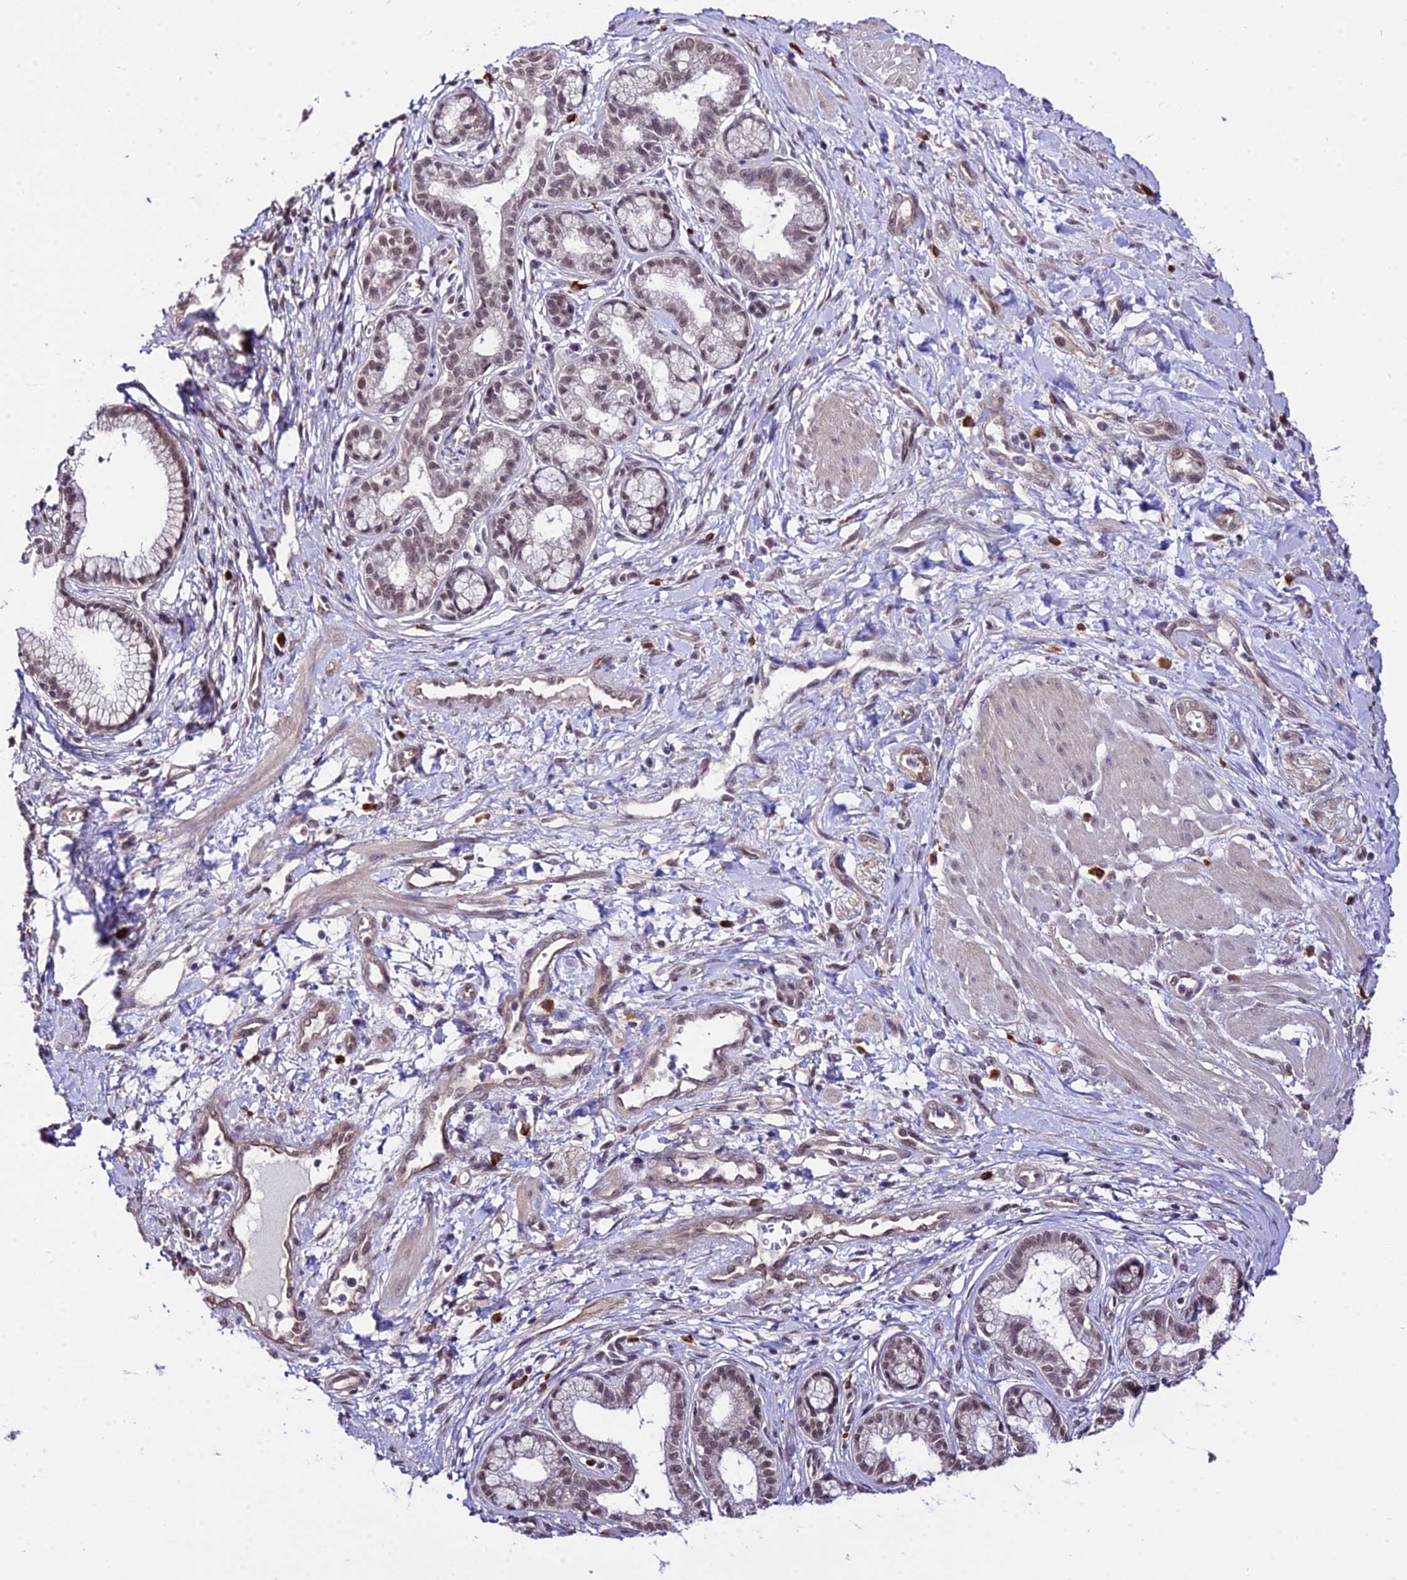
{"staining": {"intensity": "moderate", "quantity": "25%-75%", "location": "nuclear"}, "tissue": "pancreatic cancer", "cell_type": "Tumor cells", "image_type": "cancer", "snomed": [{"axis": "morphology", "description": "Adenocarcinoma, NOS"}, {"axis": "topography", "description": "Pancreas"}], "caption": "IHC (DAB) staining of pancreatic cancer (adenocarcinoma) shows moderate nuclear protein staining in approximately 25%-75% of tumor cells.", "gene": "POLR2I", "patient": {"sex": "male", "age": 72}}